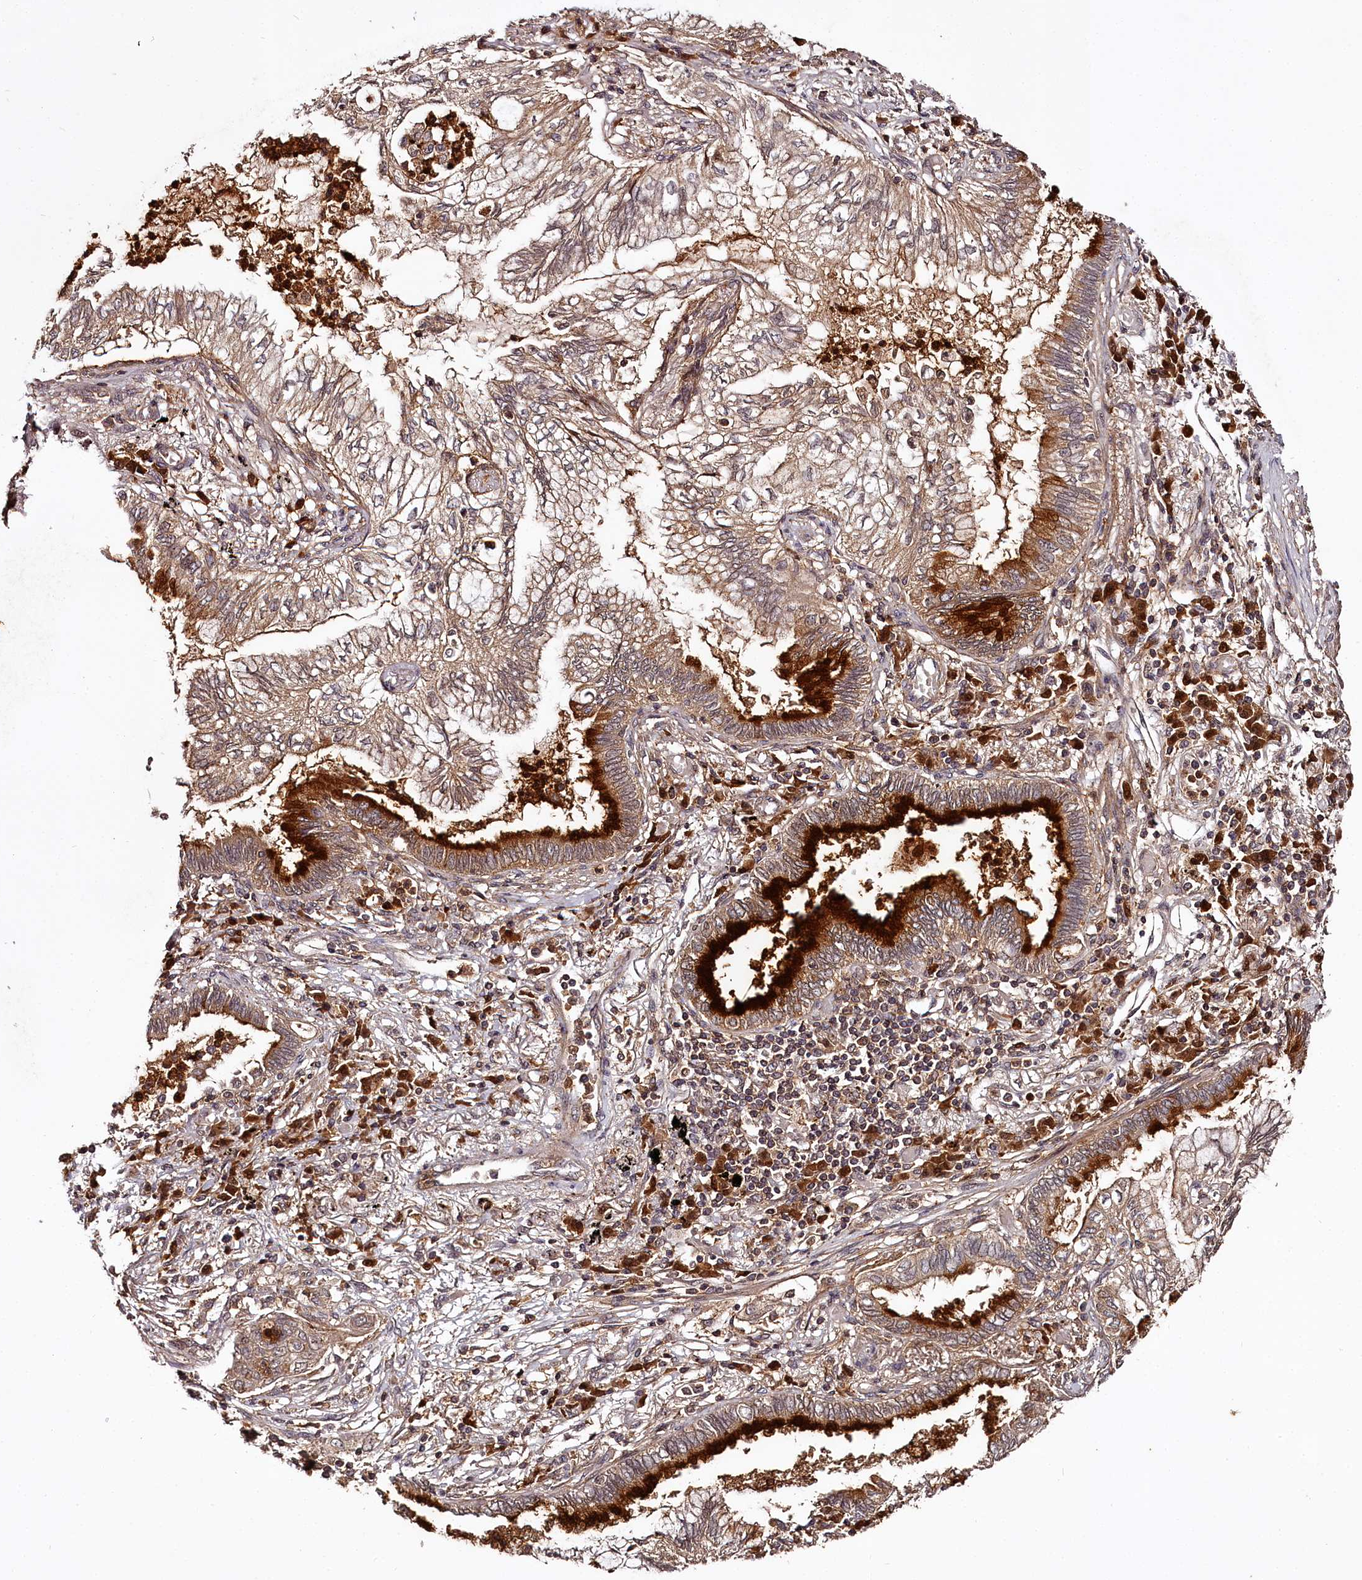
{"staining": {"intensity": "moderate", "quantity": "25%-75%", "location": "cytoplasmic/membranous"}, "tissue": "lung cancer", "cell_type": "Tumor cells", "image_type": "cancer", "snomed": [{"axis": "morphology", "description": "Adenocarcinoma, NOS"}, {"axis": "topography", "description": "Lung"}], "caption": "Immunohistochemical staining of human lung cancer shows medium levels of moderate cytoplasmic/membranous positivity in approximately 25%-75% of tumor cells.", "gene": "TTC12", "patient": {"sex": "female", "age": 70}}